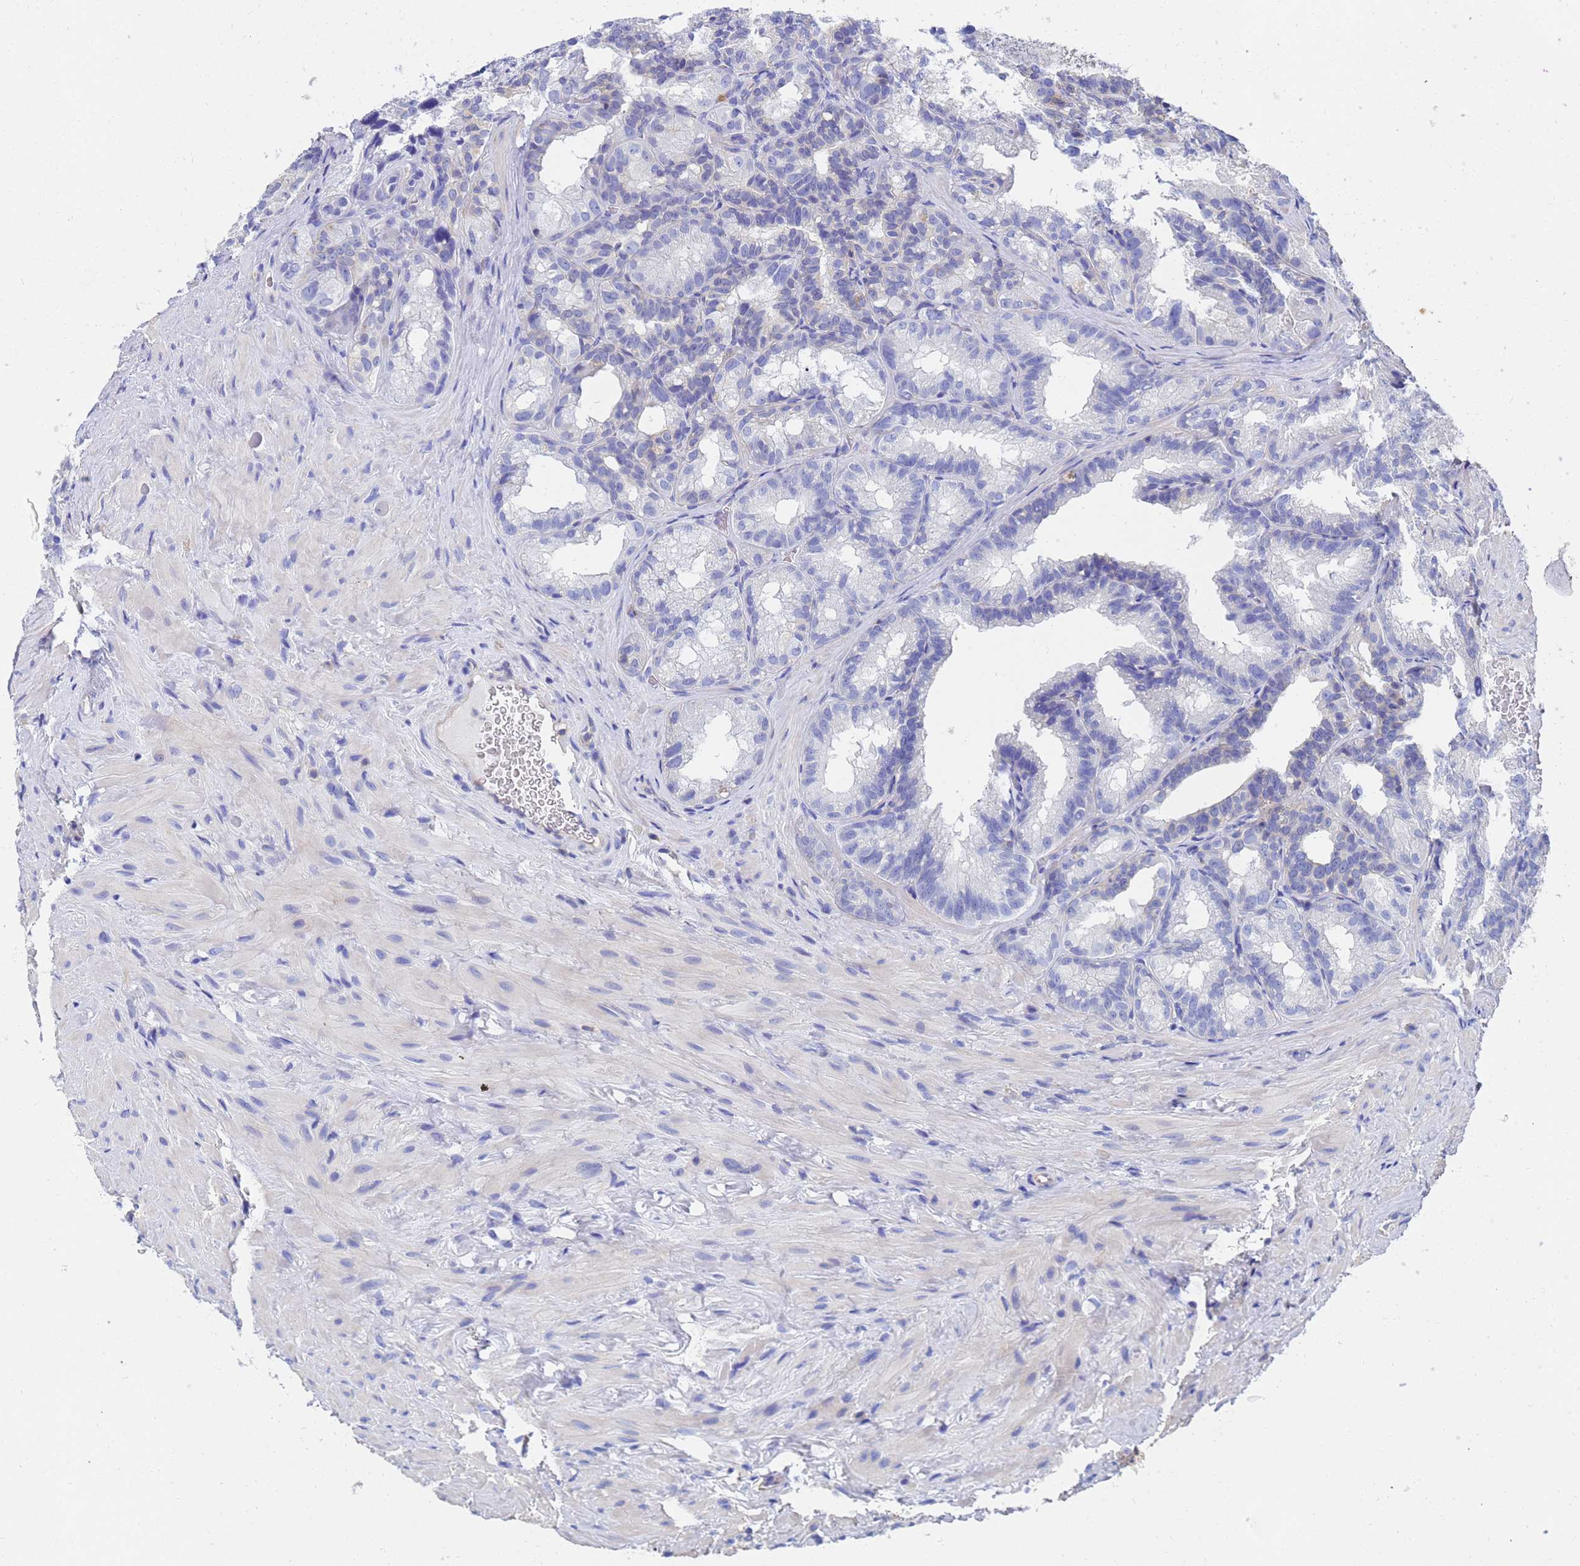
{"staining": {"intensity": "negative", "quantity": "none", "location": "none"}, "tissue": "seminal vesicle", "cell_type": "Glandular cells", "image_type": "normal", "snomed": [{"axis": "morphology", "description": "Normal tissue, NOS"}, {"axis": "topography", "description": "Seminal veicle"}], "caption": "Immunohistochemistry (IHC) of benign human seminal vesicle demonstrates no staining in glandular cells.", "gene": "GCHFR", "patient": {"sex": "male", "age": 60}}